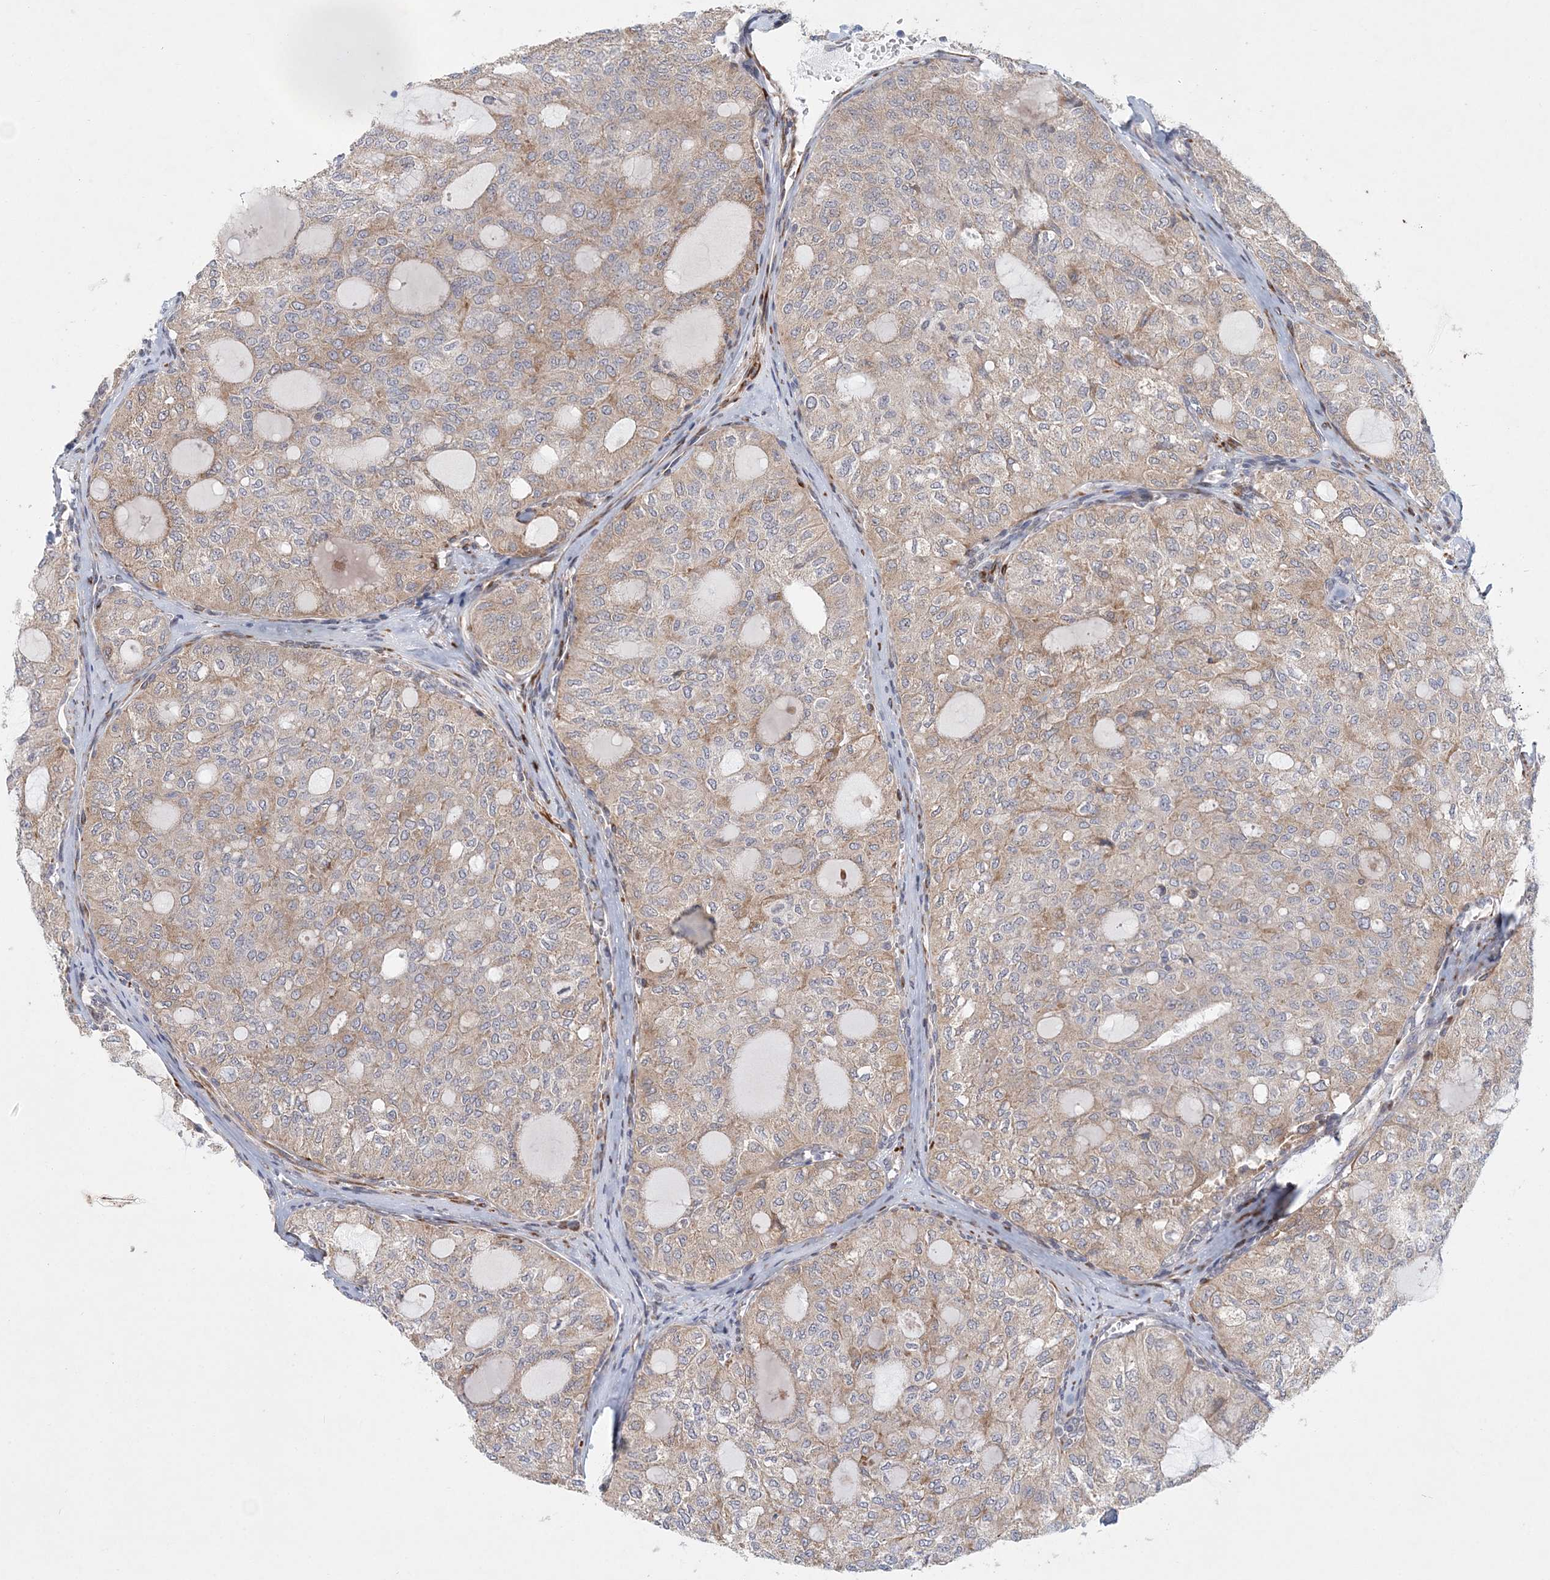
{"staining": {"intensity": "weak", "quantity": "25%-75%", "location": "cytoplasmic/membranous"}, "tissue": "thyroid cancer", "cell_type": "Tumor cells", "image_type": "cancer", "snomed": [{"axis": "morphology", "description": "Follicular adenoma carcinoma, NOS"}, {"axis": "topography", "description": "Thyroid gland"}], "caption": "IHC micrograph of neoplastic tissue: human thyroid cancer stained using immunohistochemistry reveals low levels of weak protein expression localized specifically in the cytoplasmic/membranous of tumor cells, appearing as a cytoplasmic/membranous brown color.", "gene": "PCYOX1L", "patient": {"sex": "male", "age": 75}}